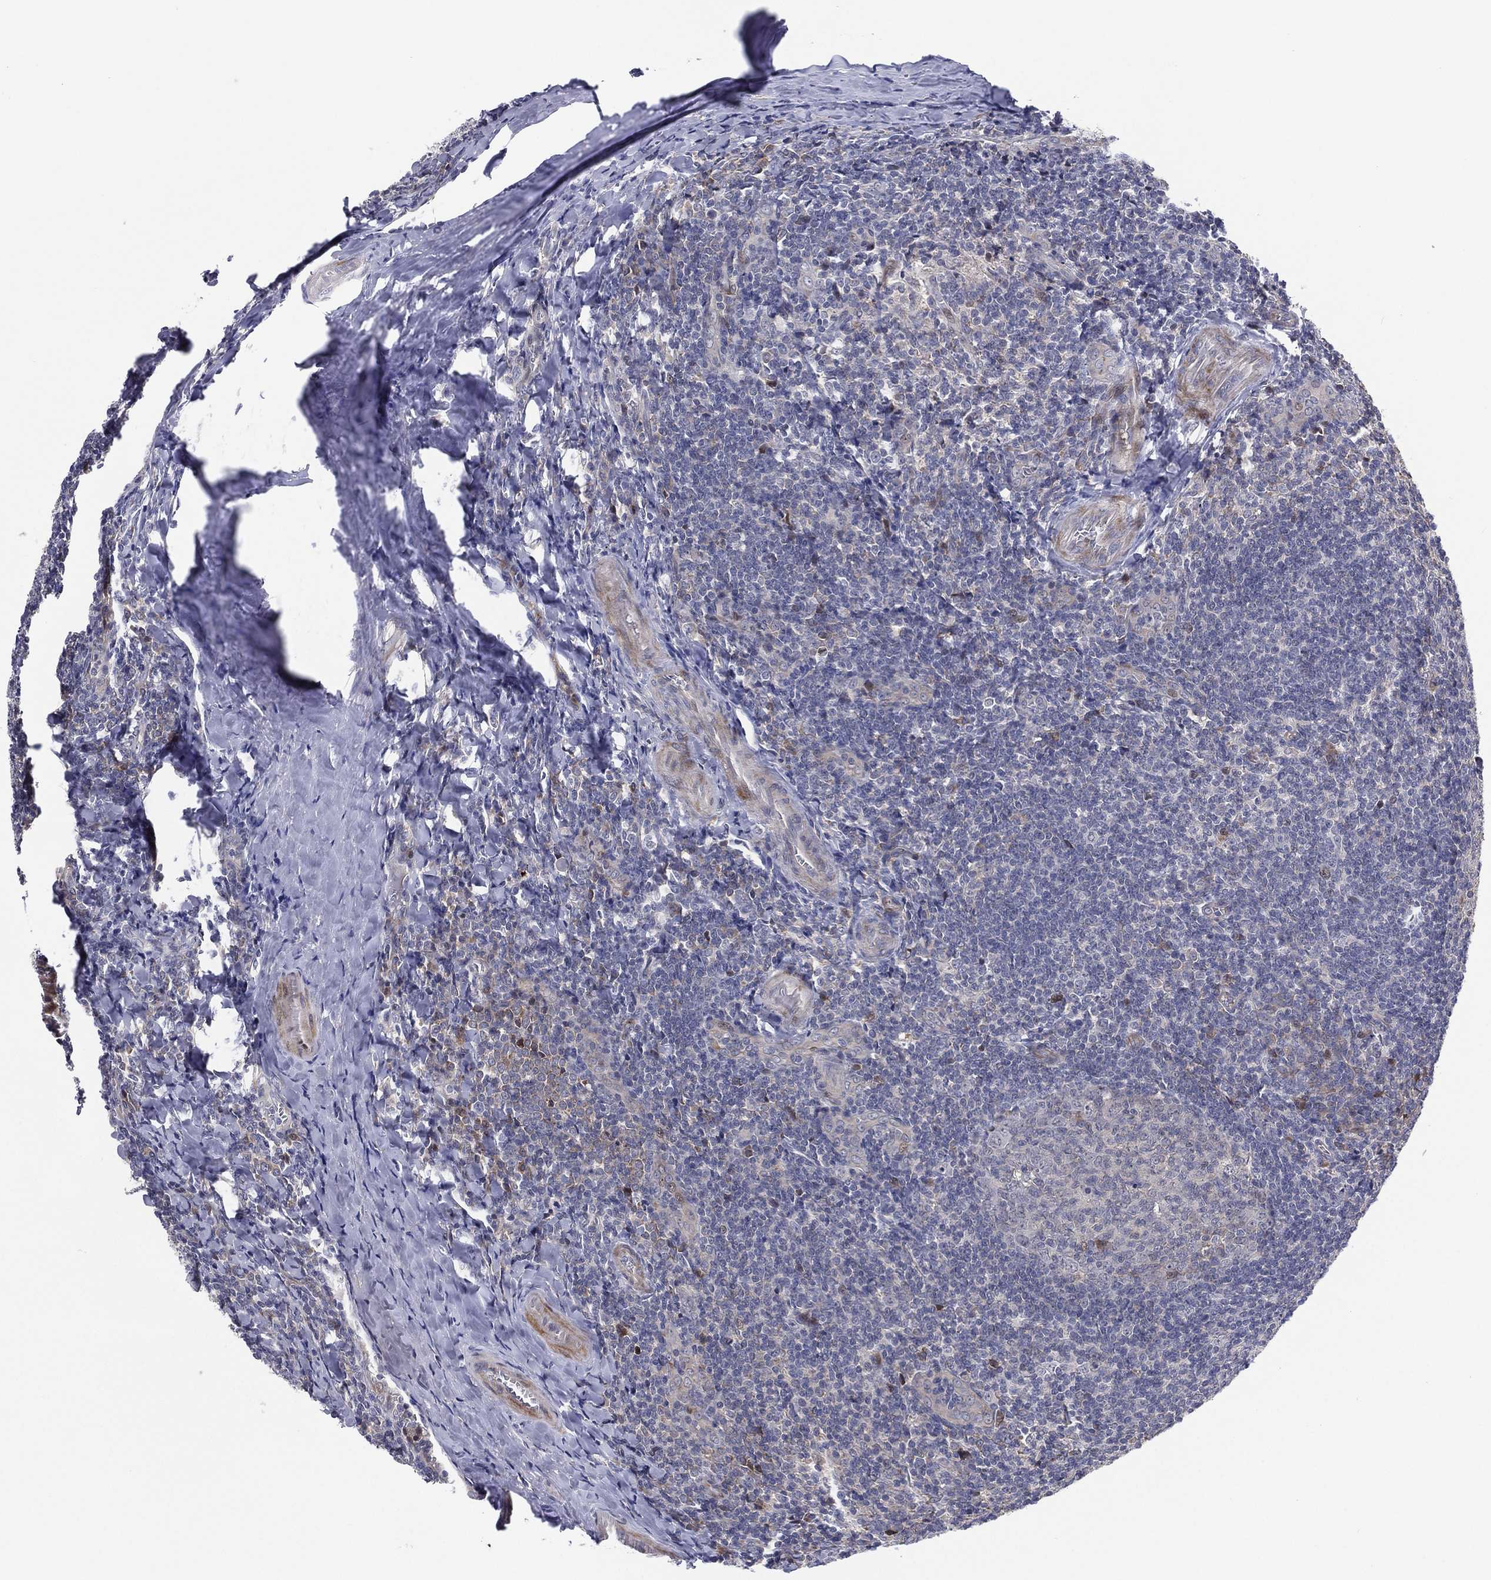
{"staining": {"intensity": "moderate", "quantity": "<25%", "location": "cytoplasmic/membranous"}, "tissue": "tonsil", "cell_type": "Germinal center cells", "image_type": "normal", "snomed": [{"axis": "morphology", "description": "Normal tissue, NOS"}, {"axis": "topography", "description": "Tonsil"}], "caption": "A brown stain shows moderate cytoplasmic/membranous positivity of a protein in germinal center cells of benign human tonsil.", "gene": "UTP14A", "patient": {"sex": "male", "age": 20}}